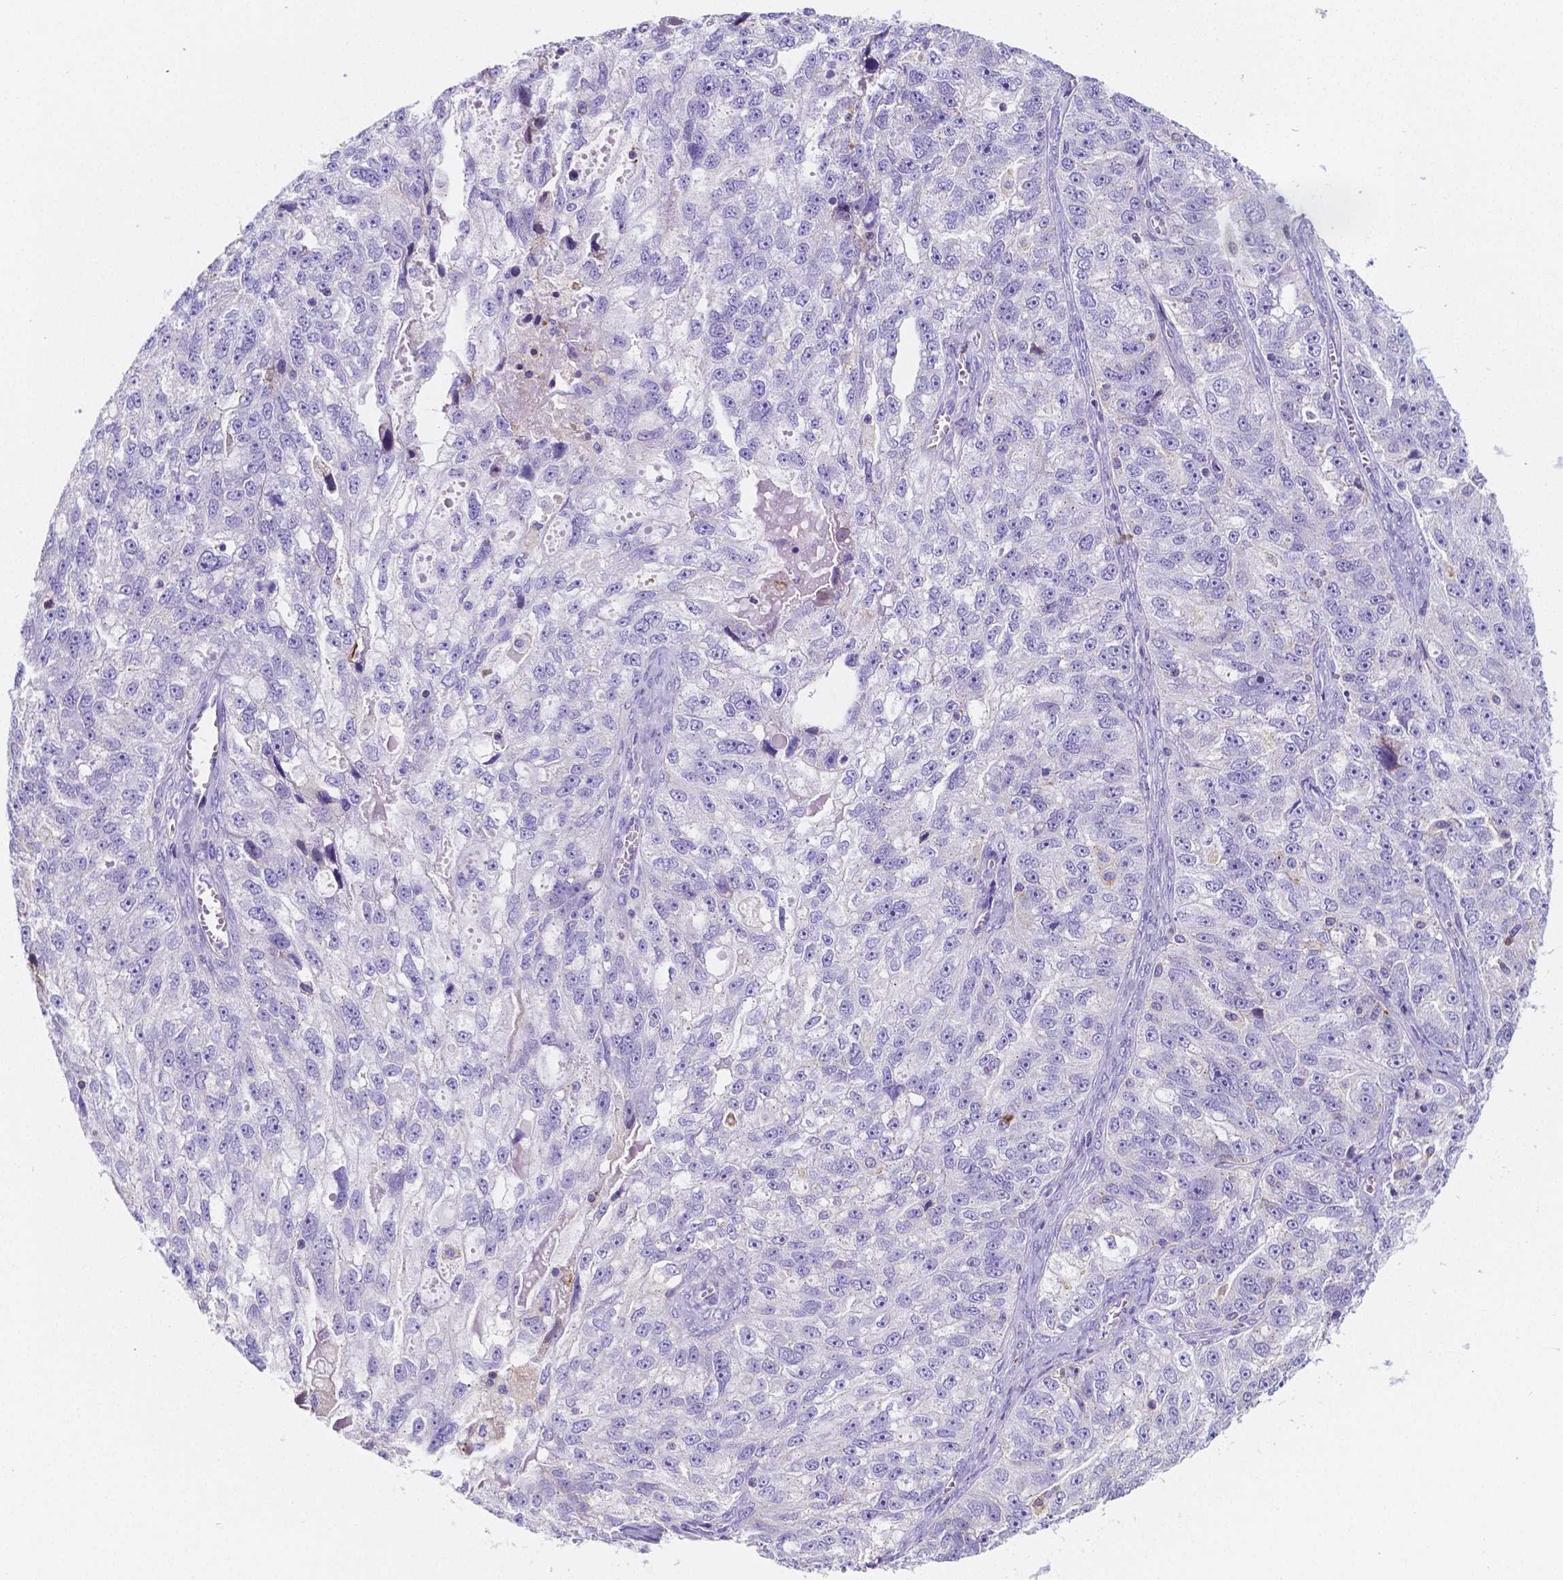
{"staining": {"intensity": "negative", "quantity": "none", "location": "none"}, "tissue": "ovarian cancer", "cell_type": "Tumor cells", "image_type": "cancer", "snomed": [{"axis": "morphology", "description": "Cystadenocarcinoma, serous, NOS"}, {"axis": "topography", "description": "Ovary"}], "caption": "DAB (3,3'-diaminobenzidine) immunohistochemical staining of human ovarian cancer displays no significant positivity in tumor cells.", "gene": "GABRD", "patient": {"sex": "female", "age": 51}}